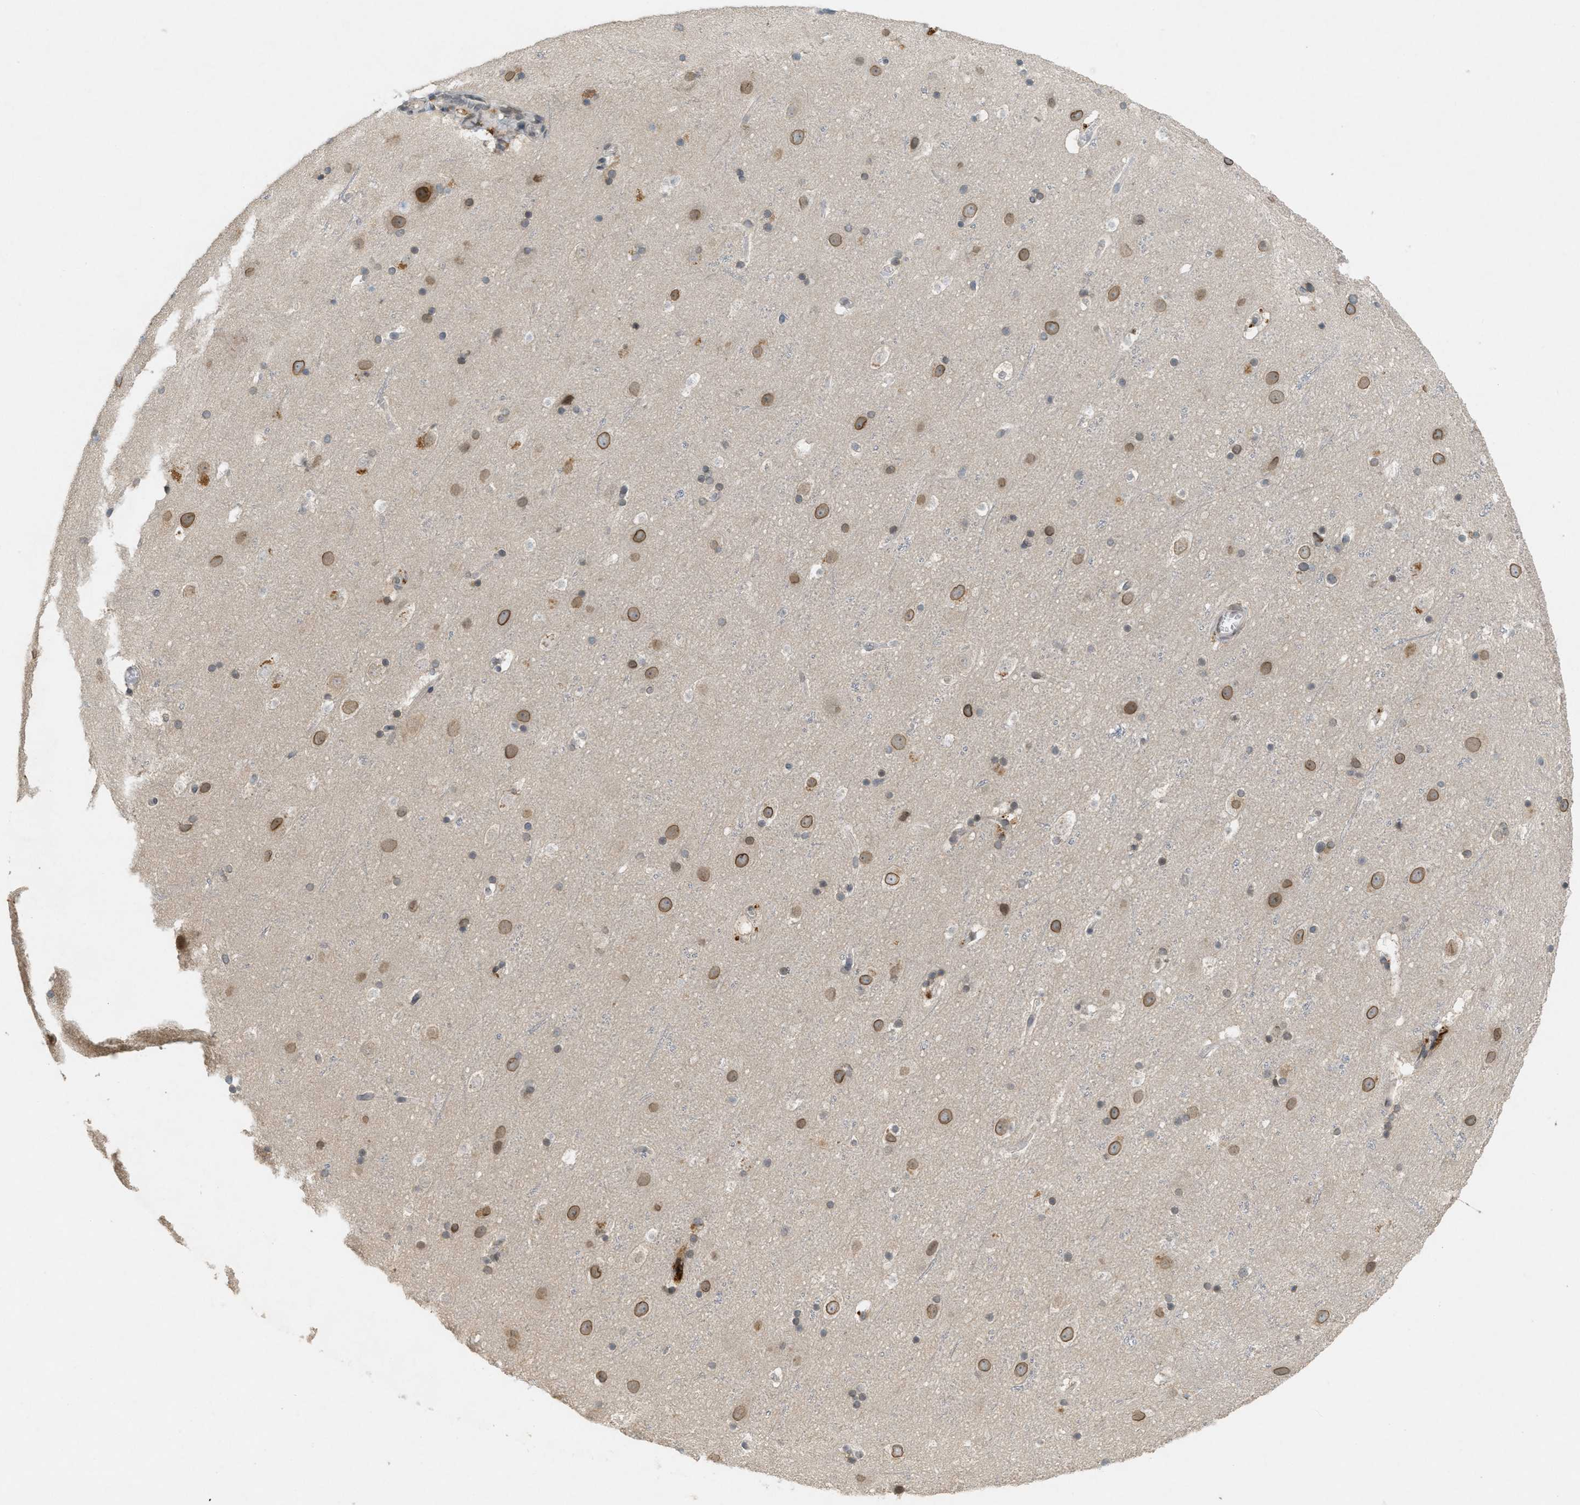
{"staining": {"intensity": "weak", "quantity": "25%-75%", "location": "cytoplasmic/membranous"}, "tissue": "cerebral cortex", "cell_type": "Endothelial cells", "image_type": "normal", "snomed": [{"axis": "morphology", "description": "Normal tissue, NOS"}, {"axis": "topography", "description": "Cerebral cortex"}], "caption": "A high-resolution photomicrograph shows immunohistochemistry (IHC) staining of normal cerebral cortex, which reveals weak cytoplasmic/membranous positivity in approximately 25%-75% of endothelial cells.", "gene": "ABHD6", "patient": {"sex": "male", "age": 45}}